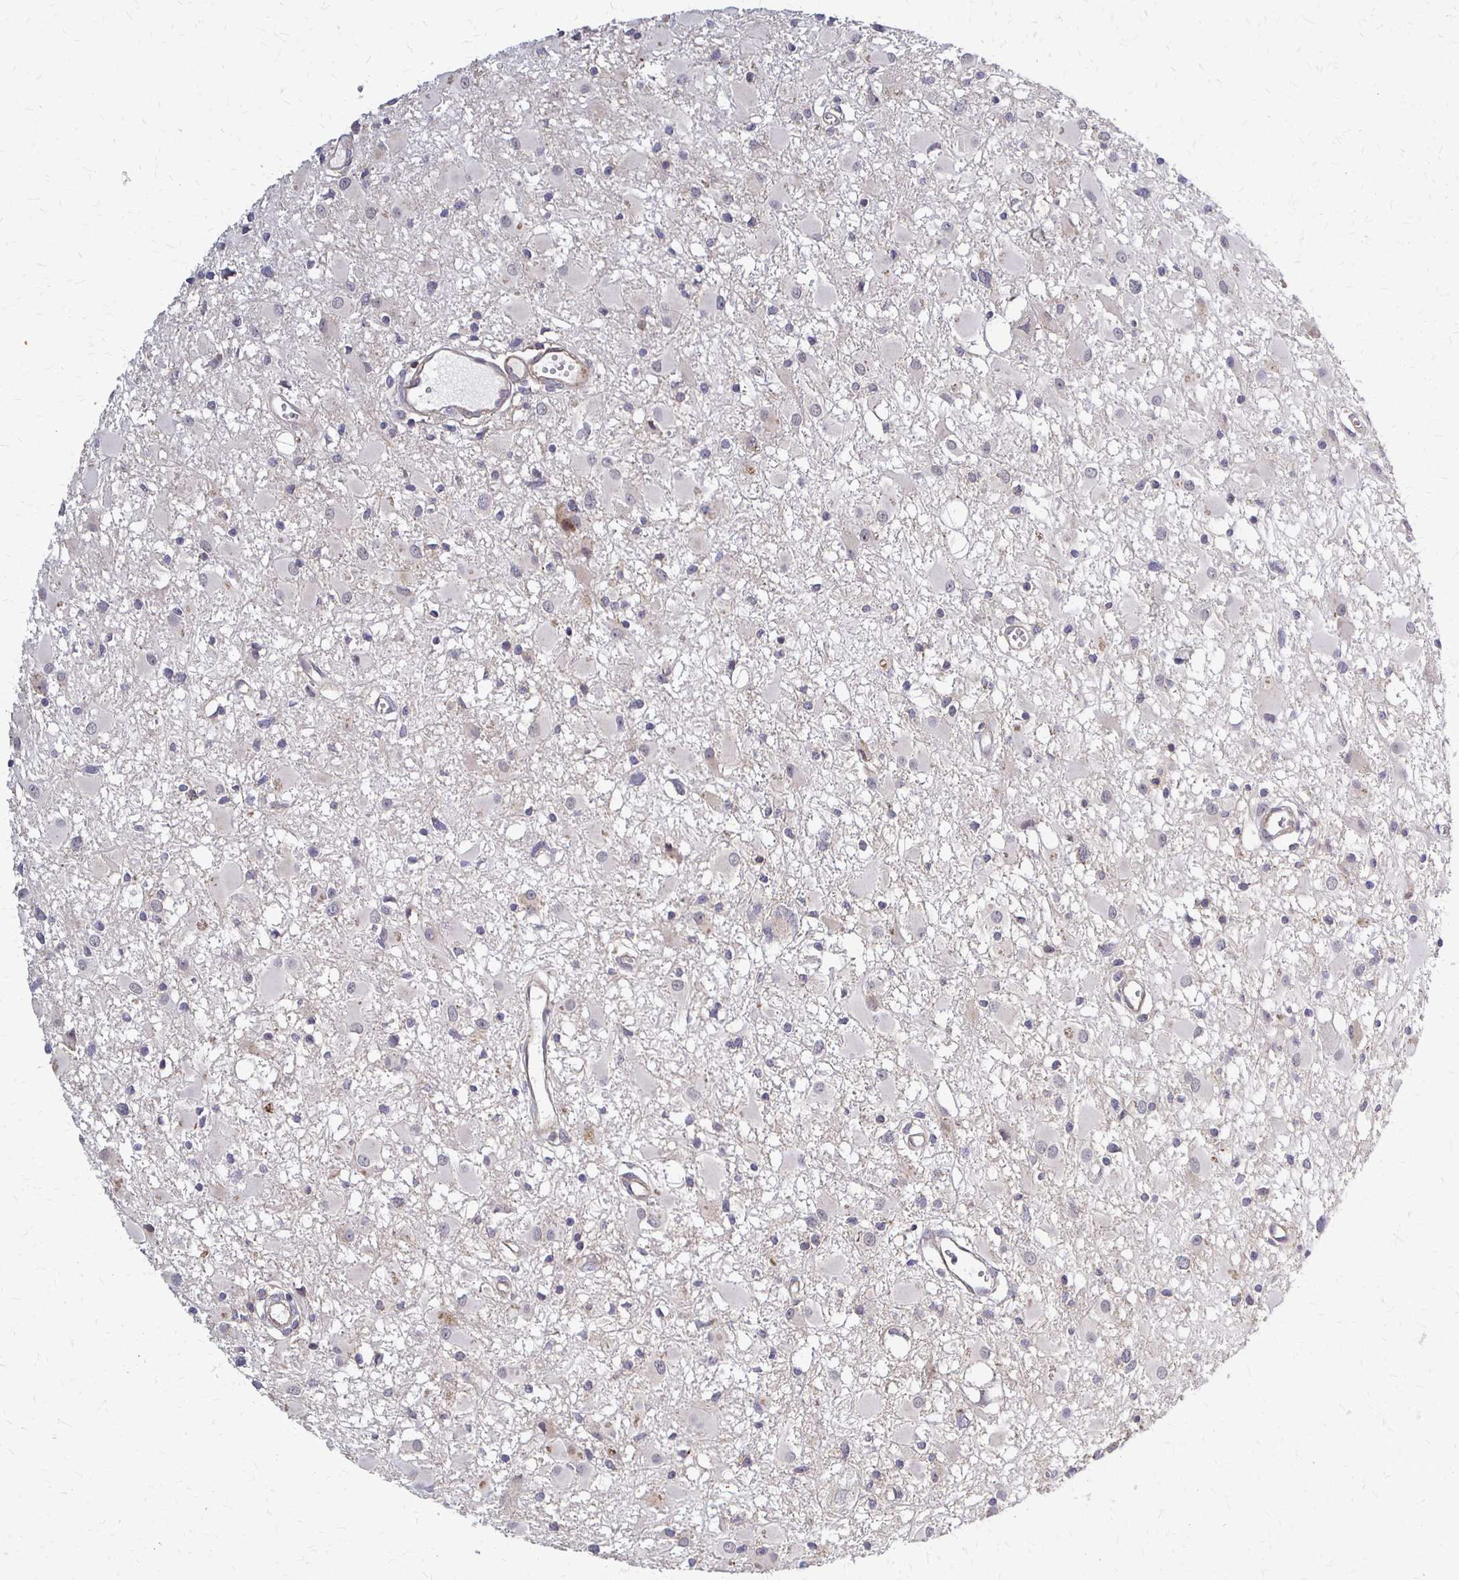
{"staining": {"intensity": "negative", "quantity": "none", "location": "none"}, "tissue": "glioma", "cell_type": "Tumor cells", "image_type": "cancer", "snomed": [{"axis": "morphology", "description": "Glioma, malignant, High grade"}, {"axis": "topography", "description": "Brain"}], "caption": "This micrograph is of malignant high-grade glioma stained with immunohistochemistry to label a protein in brown with the nuclei are counter-stained blue. There is no expression in tumor cells.", "gene": "SLC9A9", "patient": {"sex": "male", "age": 54}}